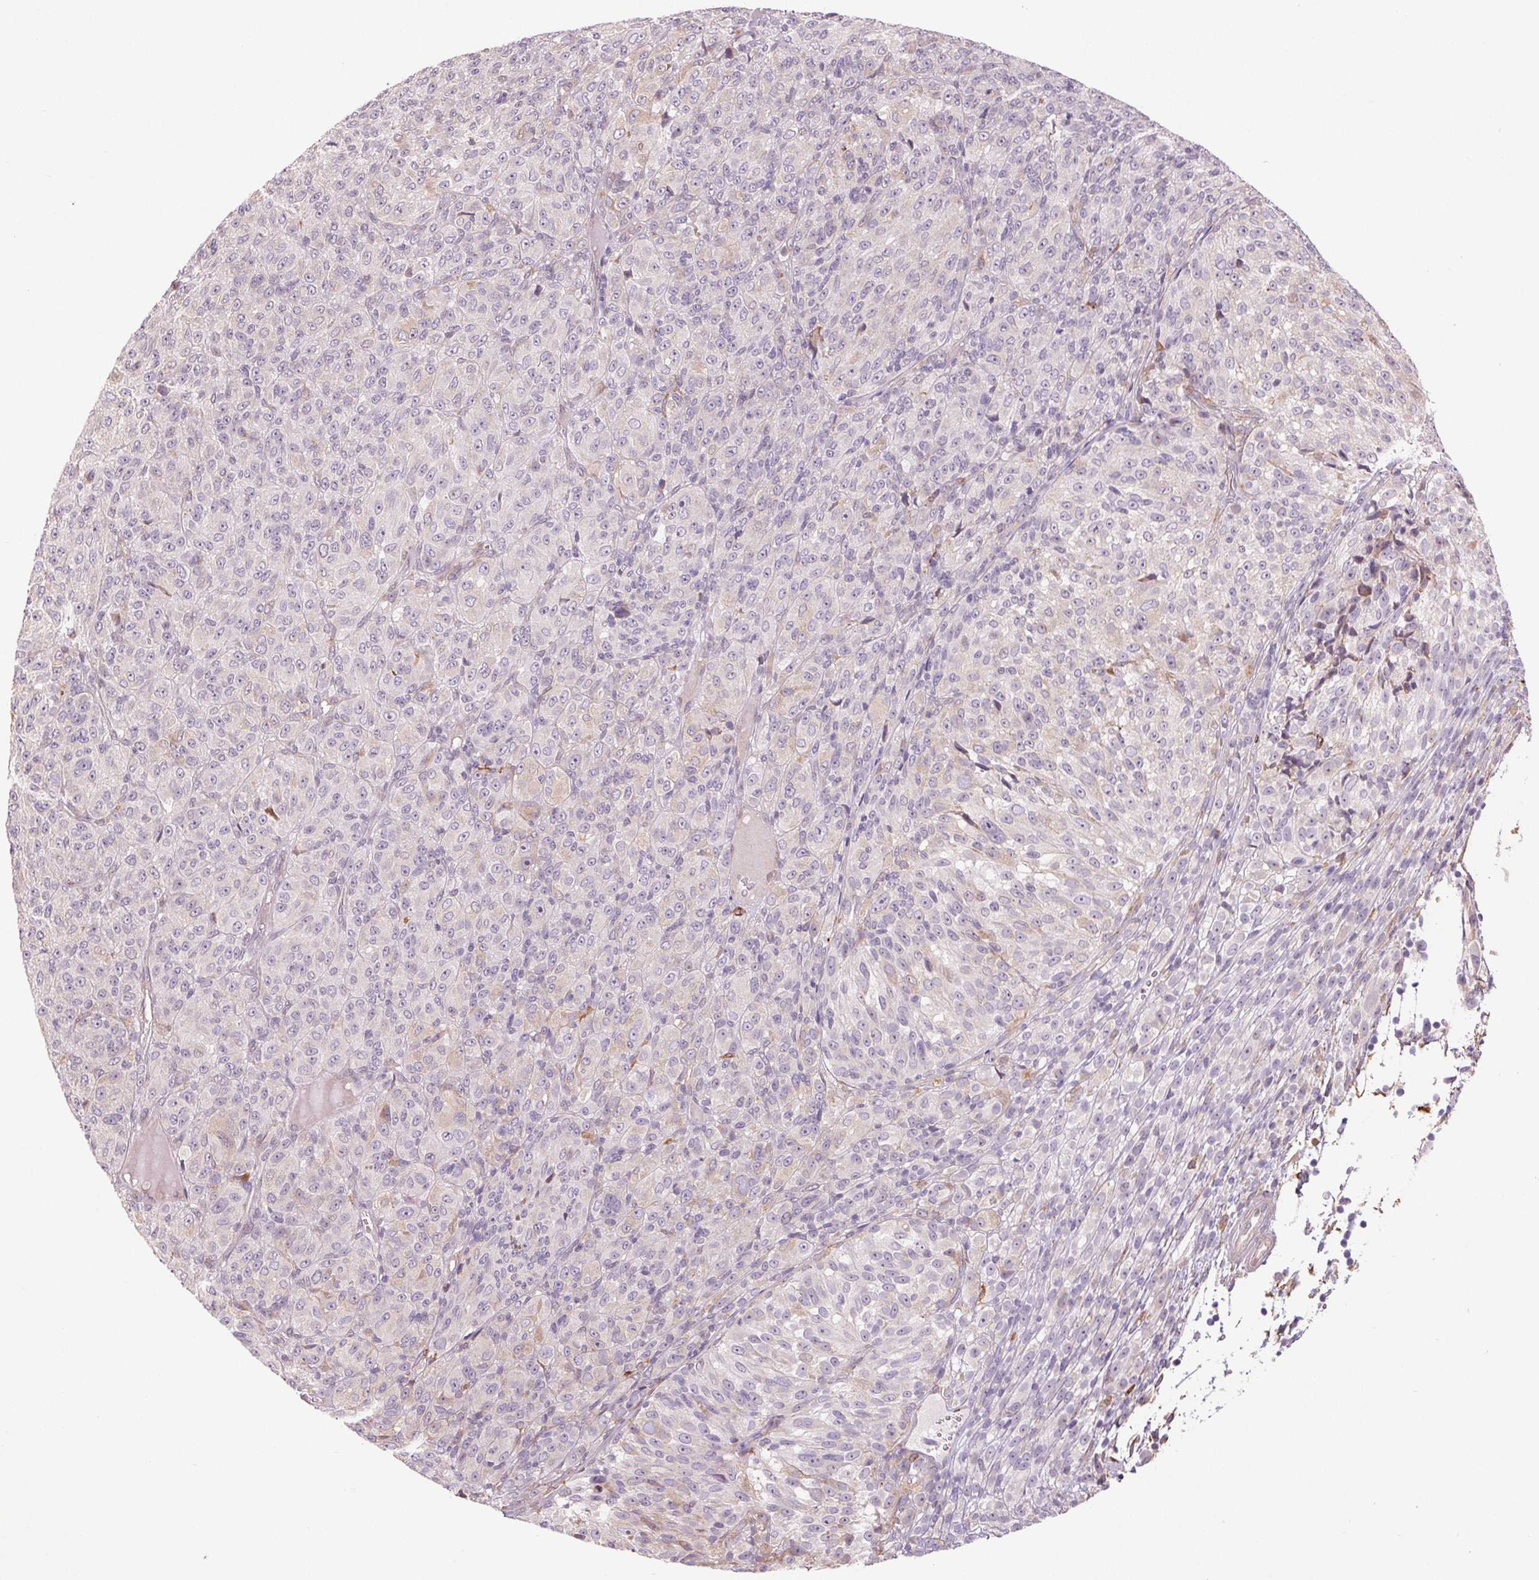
{"staining": {"intensity": "negative", "quantity": "none", "location": "none"}, "tissue": "melanoma", "cell_type": "Tumor cells", "image_type": "cancer", "snomed": [{"axis": "morphology", "description": "Malignant melanoma, Metastatic site"}, {"axis": "topography", "description": "Brain"}], "caption": "IHC image of melanoma stained for a protein (brown), which exhibits no expression in tumor cells.", "gene": "METTL17", "patient": {"sex": "female", "age": 56}}